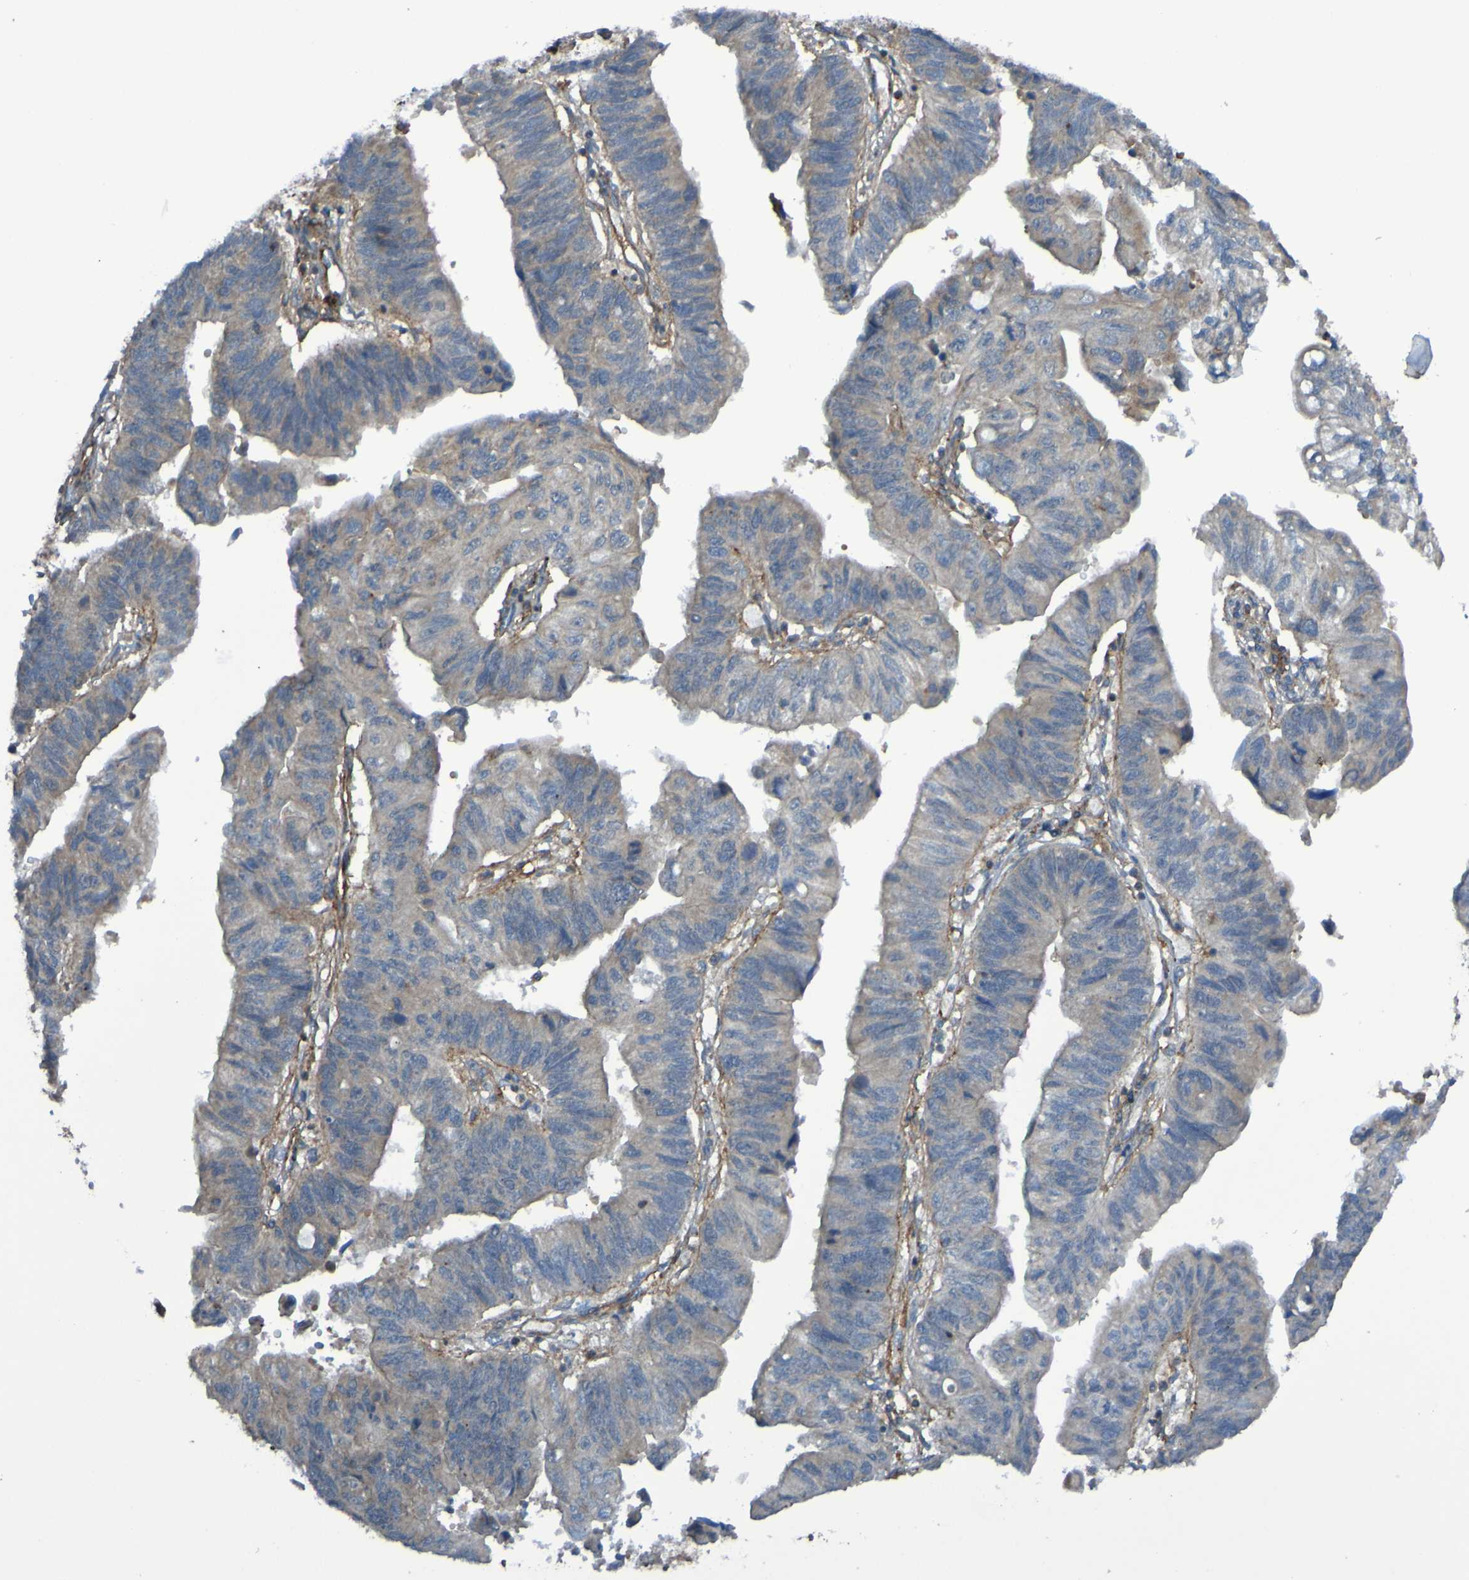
{"staining": {"intensity": "weak", "quantity": ">75%", "location": "cytoplasmic/membranous"}, "tissue": "stomach cancer", "cell_type": "Tumor cells", "image_type": "cancer", "snomed": [{"axis": "morphology", "description": "Adenocarcinoma, NOS"}, {"axis": "topography", "description": "Stomach"}], "caption": "Protein staining exhibits weak cytoplasmic/membranous staining in approximately >75% of tumor cells in stomach cancer (adenocarcinoma).", "gene": "PDGFB", "patient": {"sex": "male", "age": 59}}